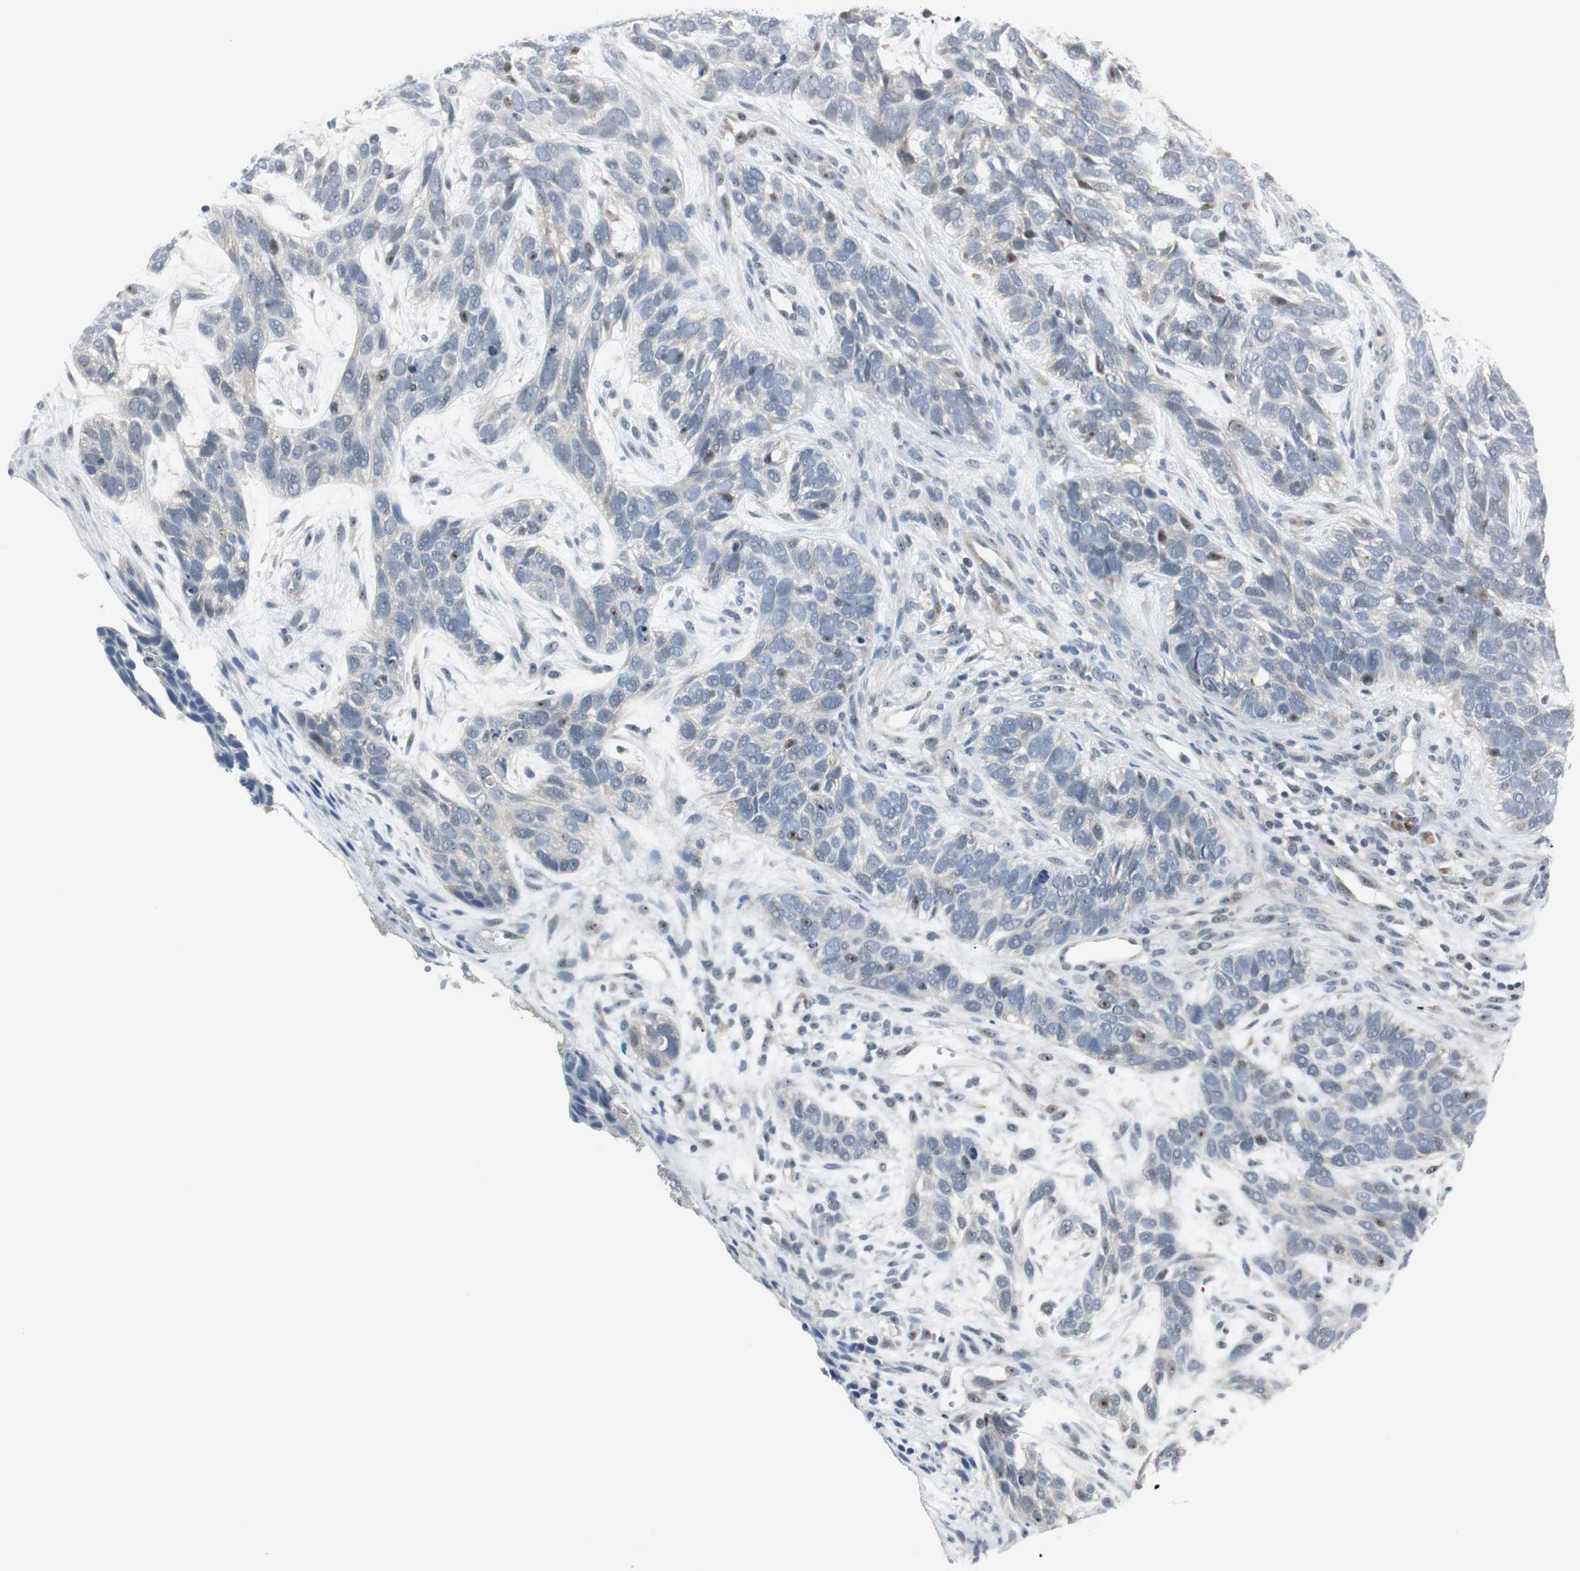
{"staining": {"intensity": "weak", "quantity": "<25%", "location": "cytoplasmic/membranous"}, "tissue": "skin cancer", "cell_type": "Tumor cells", "image_type": "cancer", "snomed": [{"axis": "morphology", "description": "Basal cell carcinoma"}, {"axis": "topography", "description": "Skin"}], "caption": "IHC of human basal cell carcinoma (skin) demonstrates no staining in tumor cells.", "gene": "CCT5", "patient": {"sex": "male", "age": 87}}